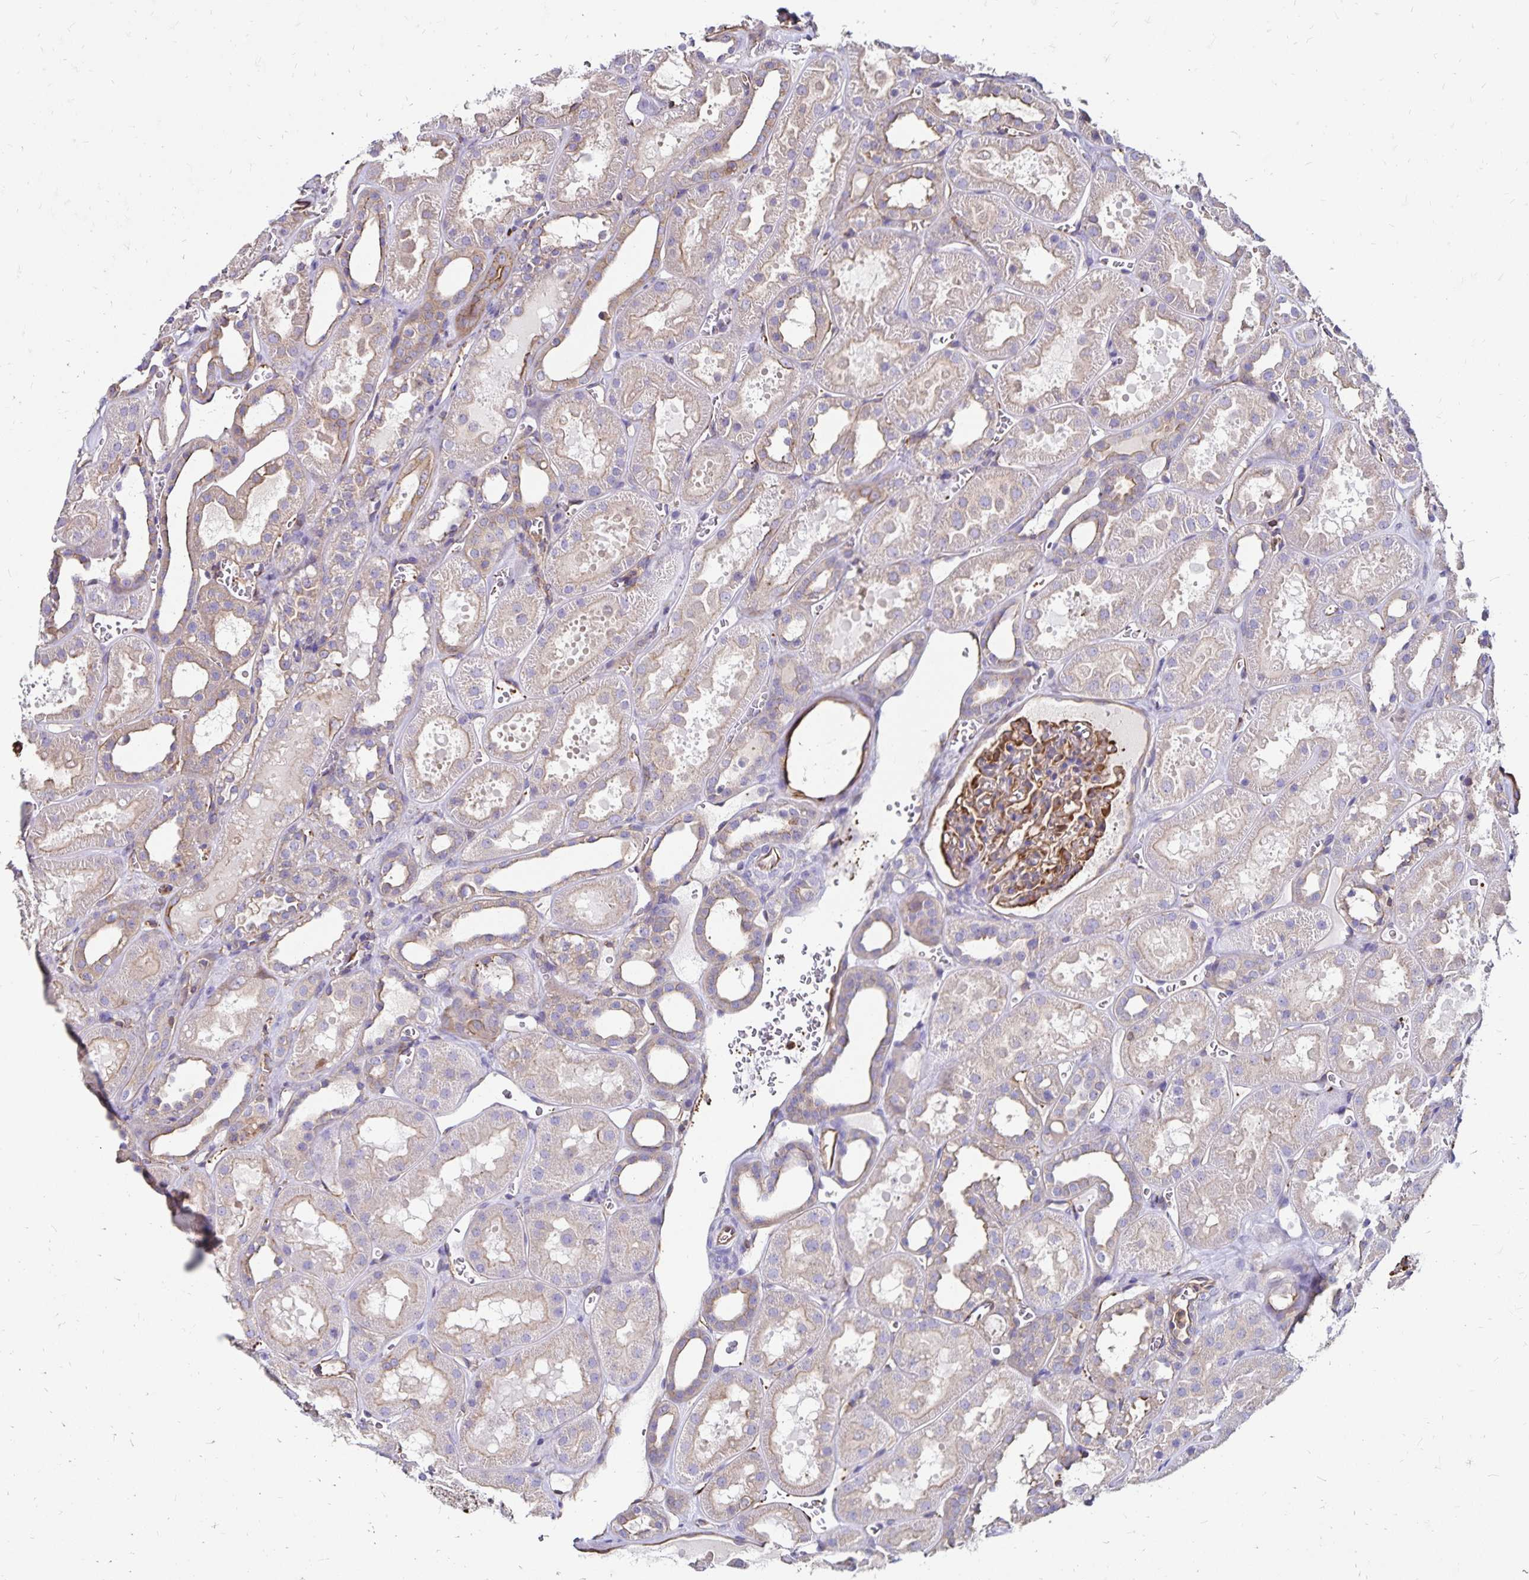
{"staining": {"intensity": "moderate", "quantity": "25%-75%", "location": "cytoplasmic/membranous"}, "tissue": "kidney", "cell_type": "Cells in glomeruli", "image_type": "normal", "snomed": [{"axis": "morphology", "description": "Normal tissue, NOS"}, {"axis": "topography", "description": "Kidney"}], "caption": "DAB immunohistochemical staining of benign kidney demonstrates moderate cytoplasmic/membranous protein staining in approximately 25%-75% of cells in glomeruli.", "gene": "RPRML", "patient": {"sex": "female", "age": 41}}